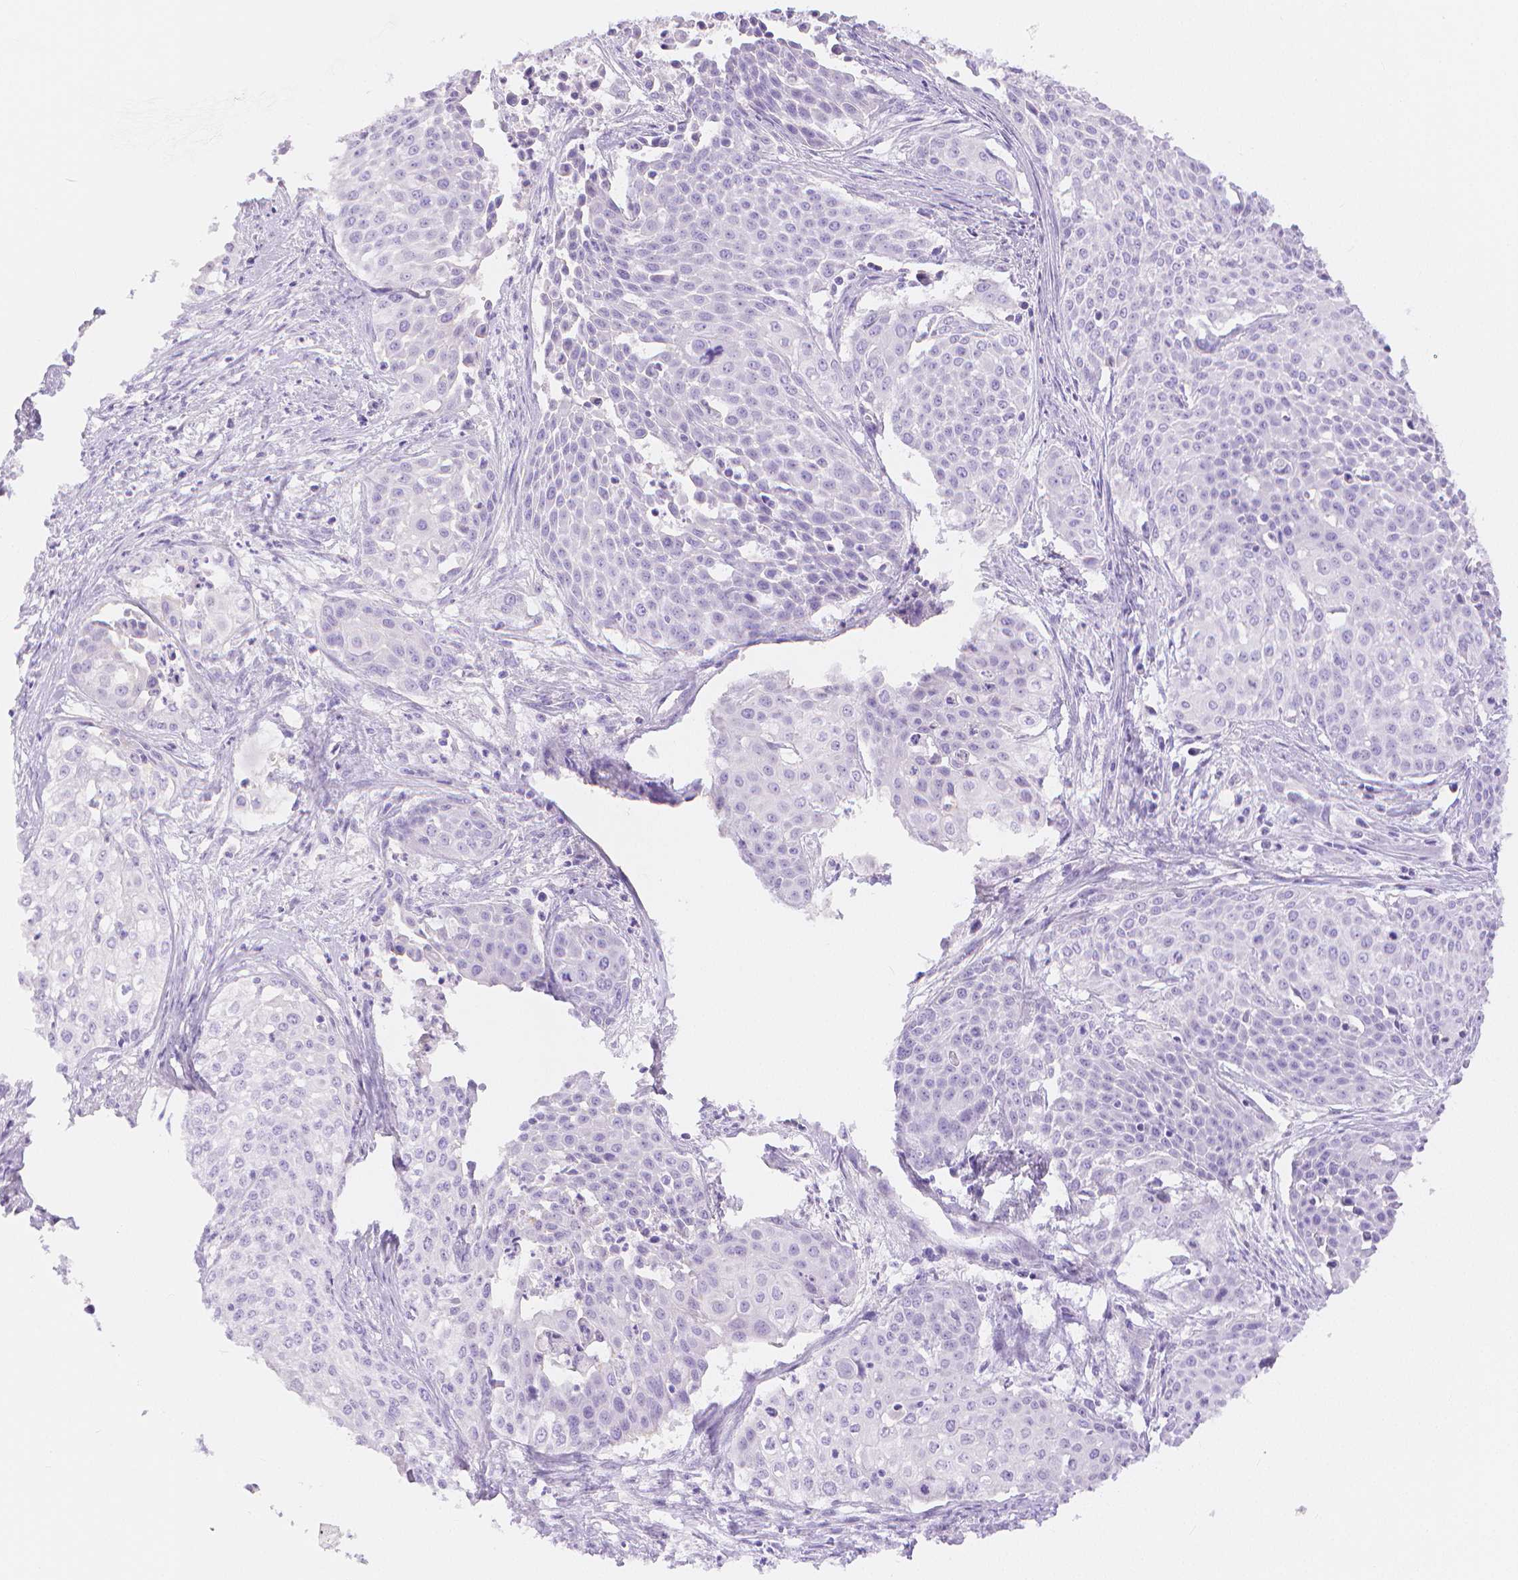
{"staining": {"intensity": "negative", "quantity": "none", "location": "none"}, "tissue": "cervical cancer", "cell_type": "Tumor cells", "image_type": "cancer", "snomed": [{"axis": "morphology", "description": "Squamous cell carcinoma, NOS"}, {"axis": "topography", "description": "Cervix"}], "caption": "An immunohistochemistry micrograph of cervical squamous cell carcinoma is shown. There is no staining in tumor cells of cervical squamous cell carcinoma.", "gene": "SLC27A5", "patient": {"sex": "female", "age": 39}}